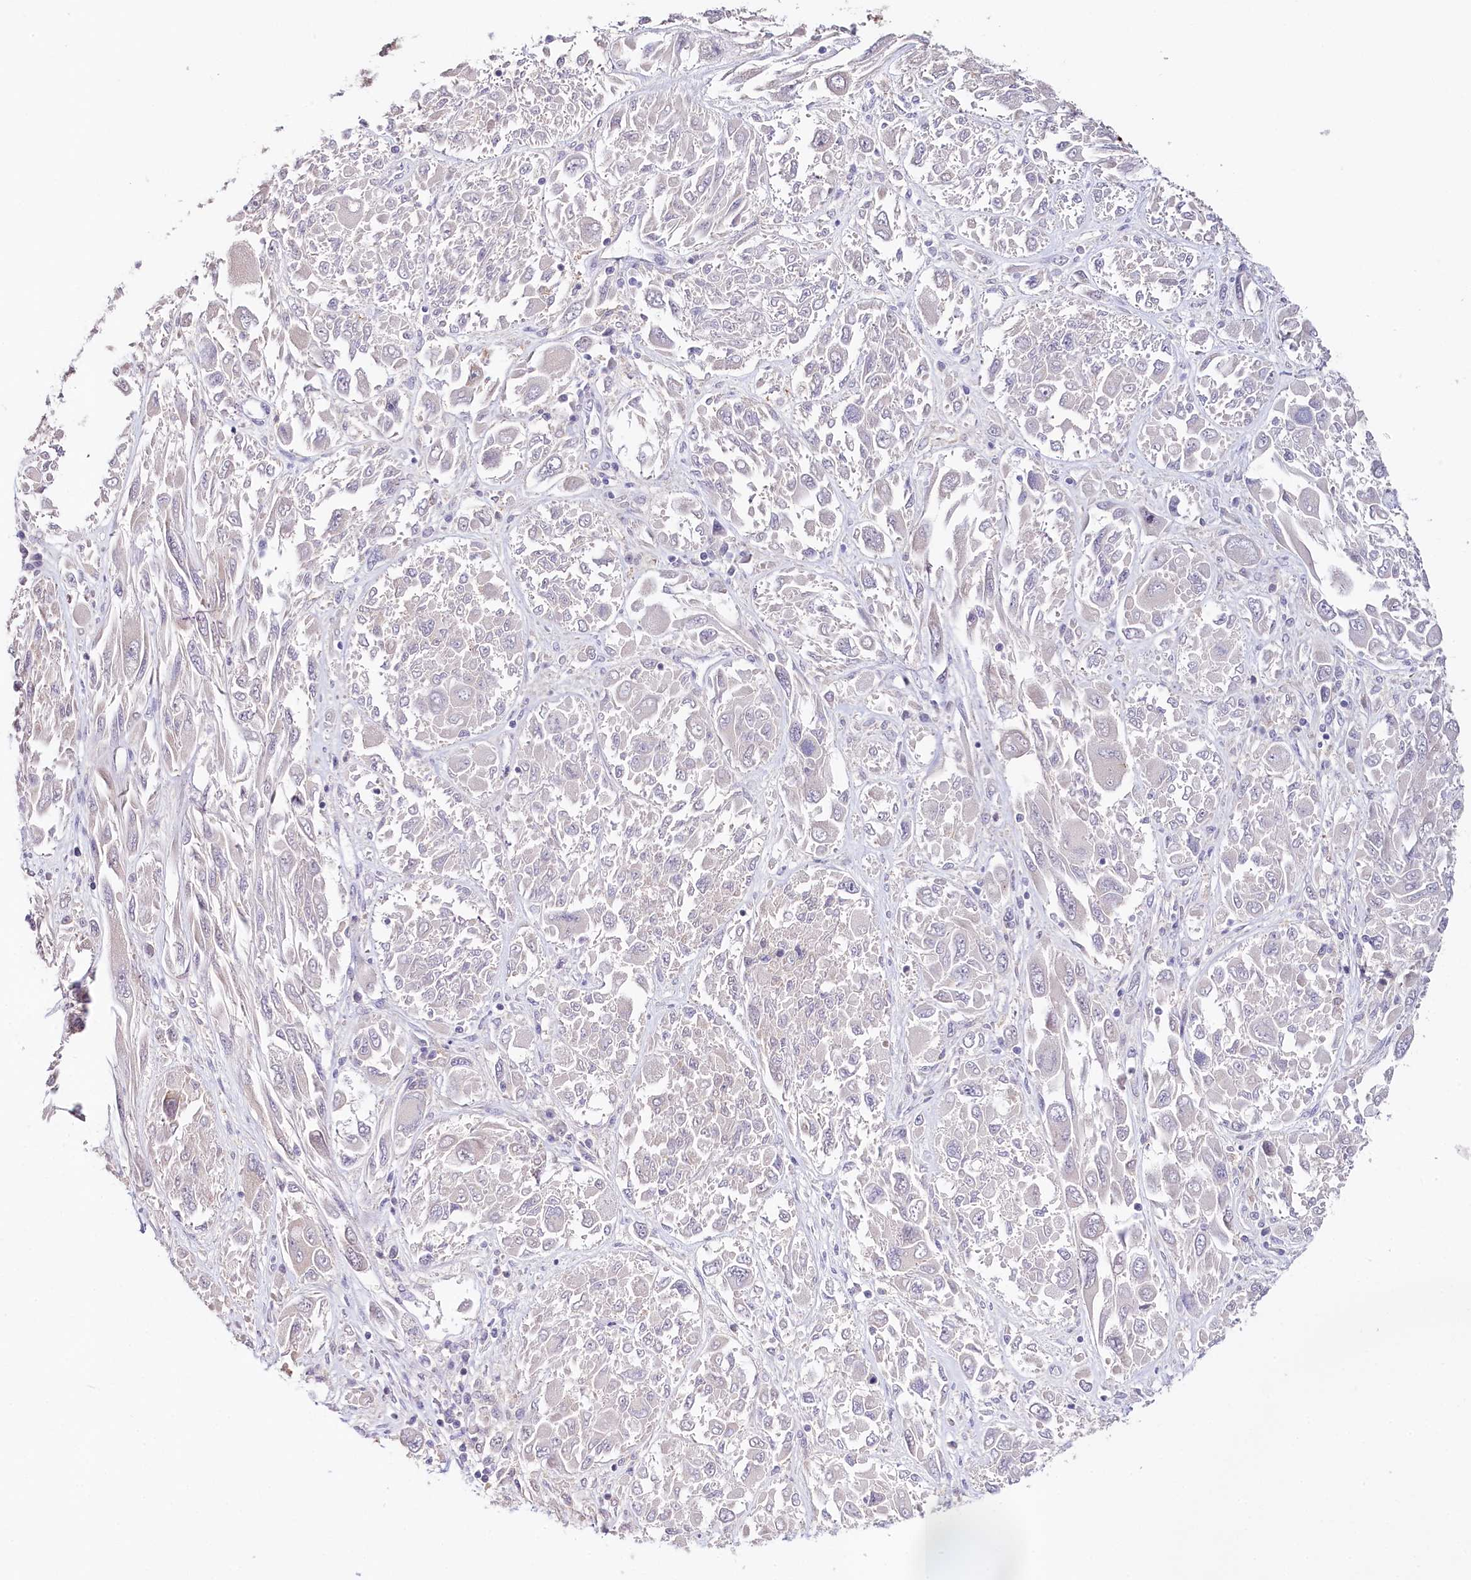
{"staining": {"intensity": "negative", "quantity": "none", "location": "none"}, "tissue": "melanoma", "cell_type": "Tumor cells", "image_type": "cancer", "snomed": [{"axis": "morphology", "description": "Malignant melanoma, NOS"}, {"axis": "topography", "description": "Skin"}], "caption": "Protein analysis of melanoma displays no significant staining in tumor cells.", "gene": "DAPK1", "patient": {"sex": "female", "age": 91}}